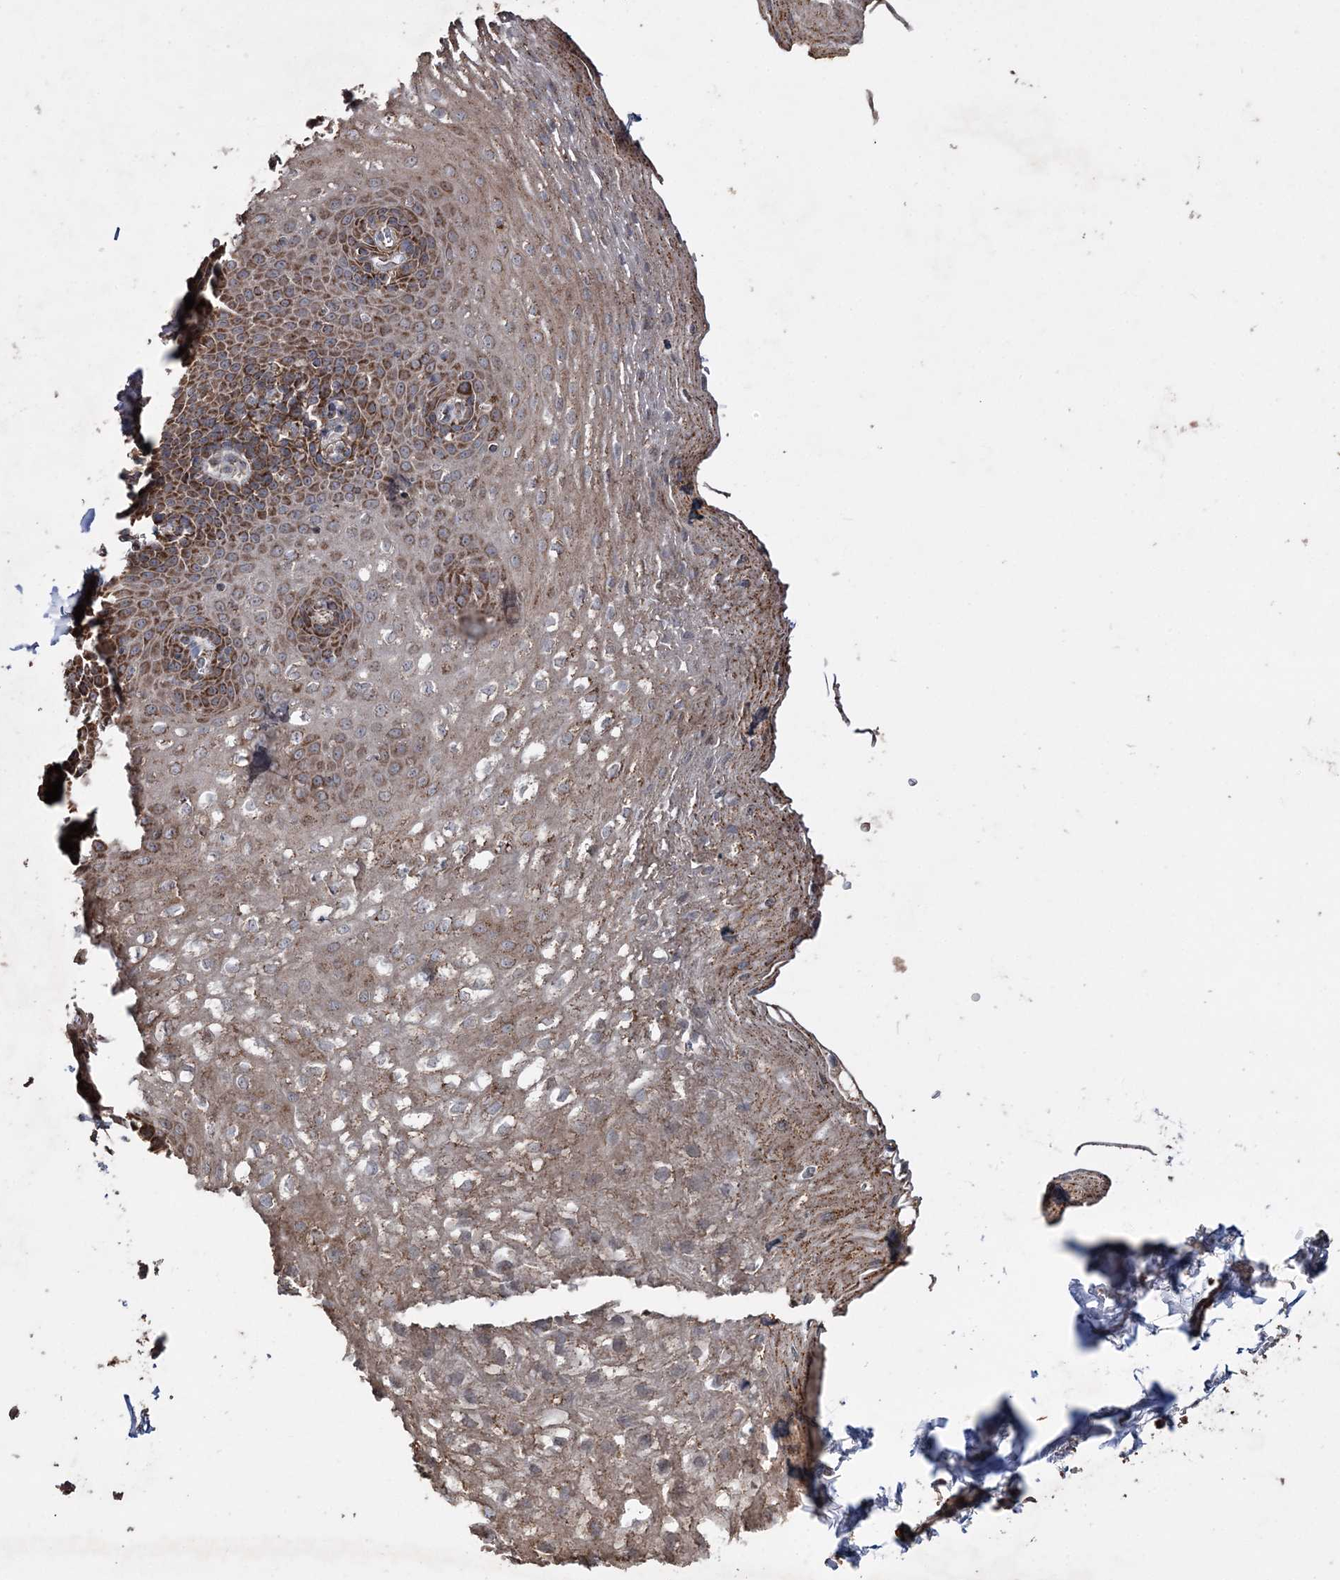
{"staining": {"intensity": "strong", "quantity": ">75%", "location": "cytoplasmic/membranous"}, "tissue": "esophagus", "cell_type": "Squamous epithelial cells", "image_type": "normal", "snomed": [{"axis": "morphology", "description": "Normal tissue, NOS"}, {"axis": "topography", "description": "Esophagus"}], "caption": "Strong cytoplasmic/membranous staining for a protein is identified in approximately >75% of squamous epithelial cells of unremarkable esophagus using immunohistochemistry (IHC).", "gene": "POC5", "patient": {"sex": "female", "age": 66}}